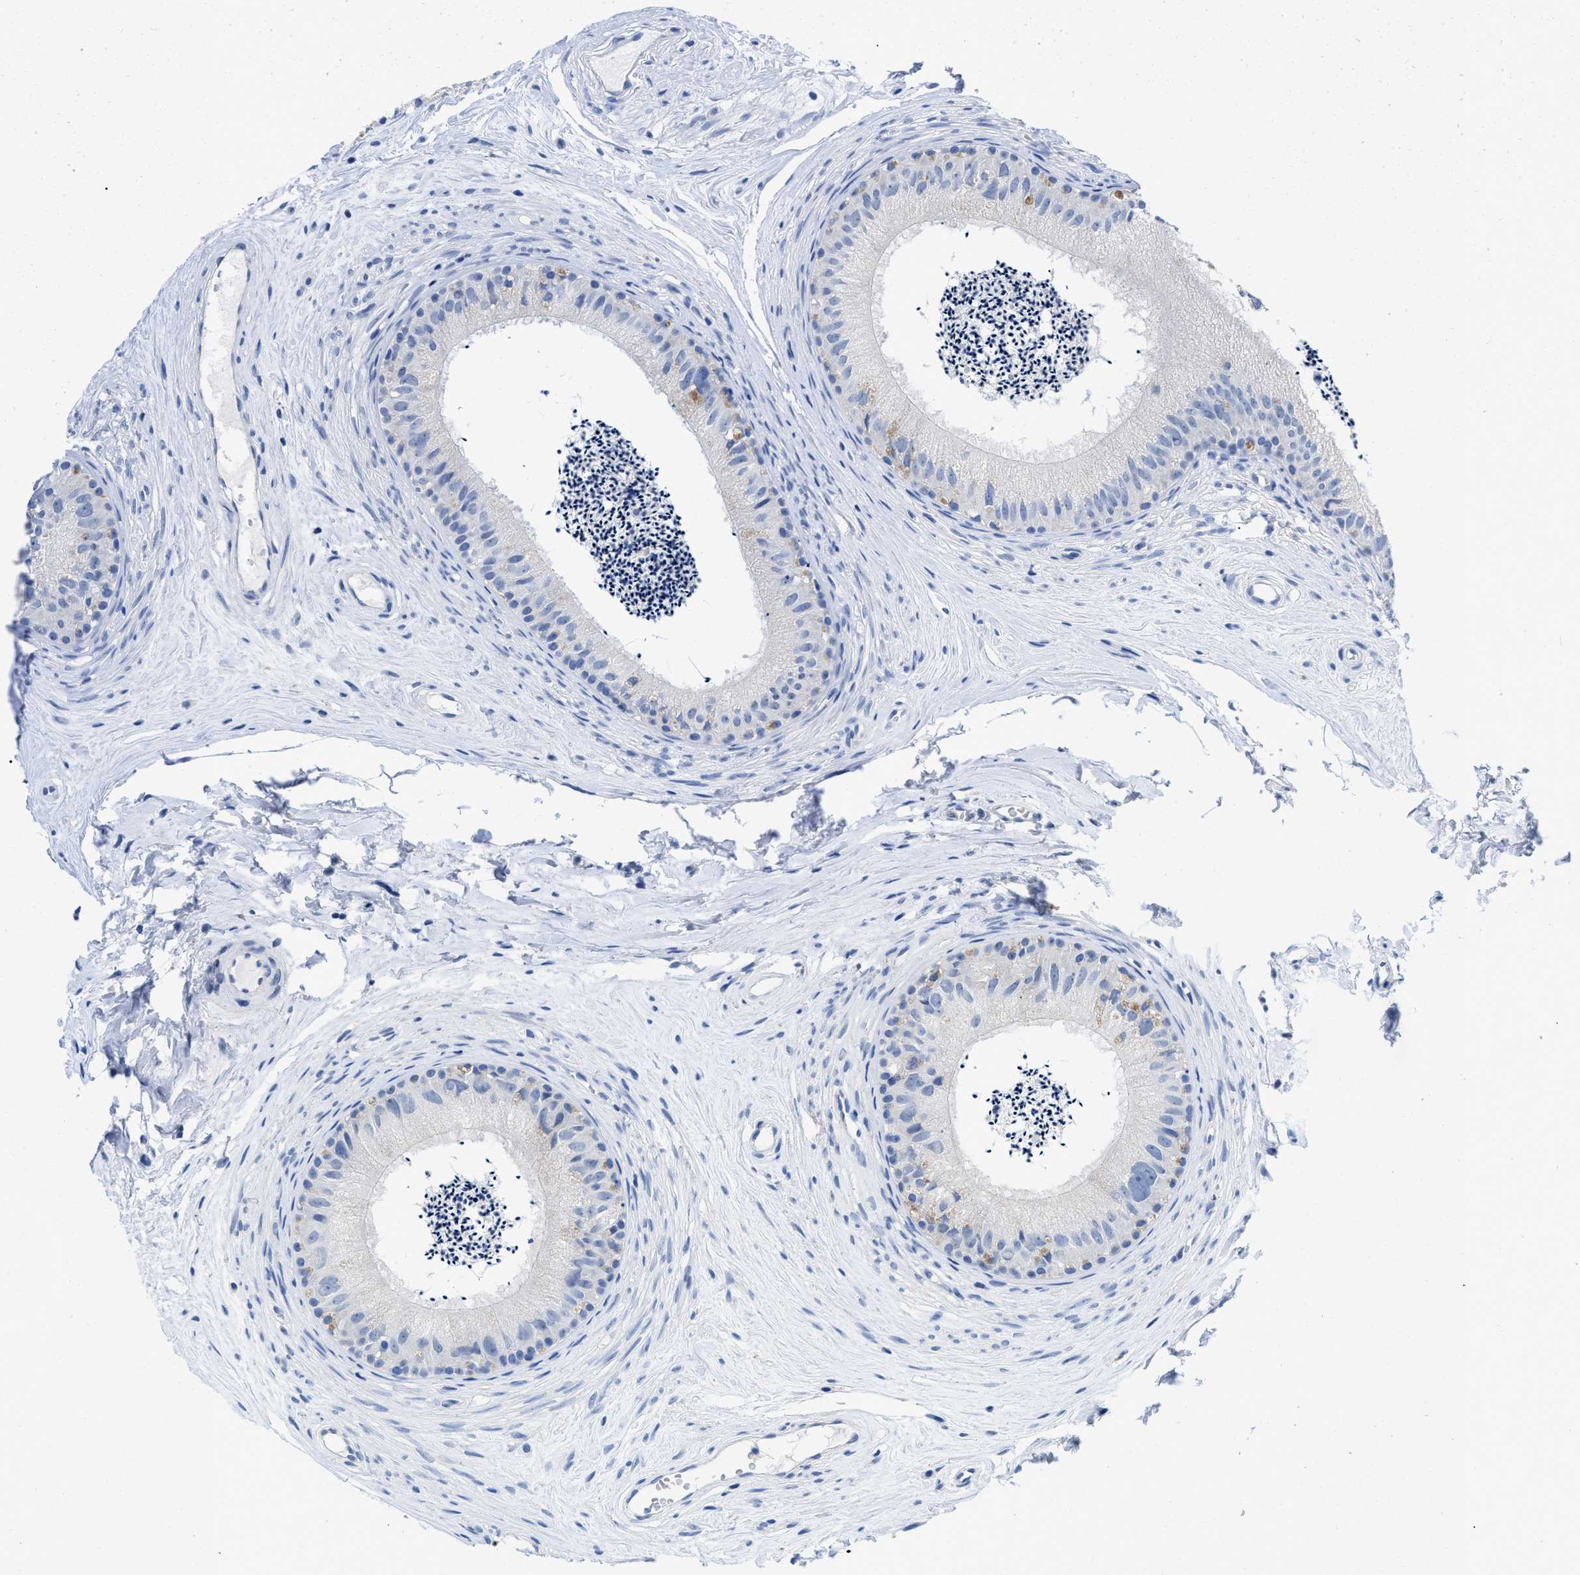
{"staining": {"intensity": "weak", "quantity": "<25%", "location": "cytoplasmic/membranous"}, "tissue": "epididymis", "cell_type": "Glandular cells", "image_type": "normal", "snomed": [{"axis": "morphology", "description": "Normal tissue, NOS"}, {"axis": "topography", "description": "Epididymis"}], "caption": "Protein analysis of normal epididymis exhibits no significant positivity in glandular cells.", "gene": "PYY", "patient": {"sex": "male", "age": 56}}